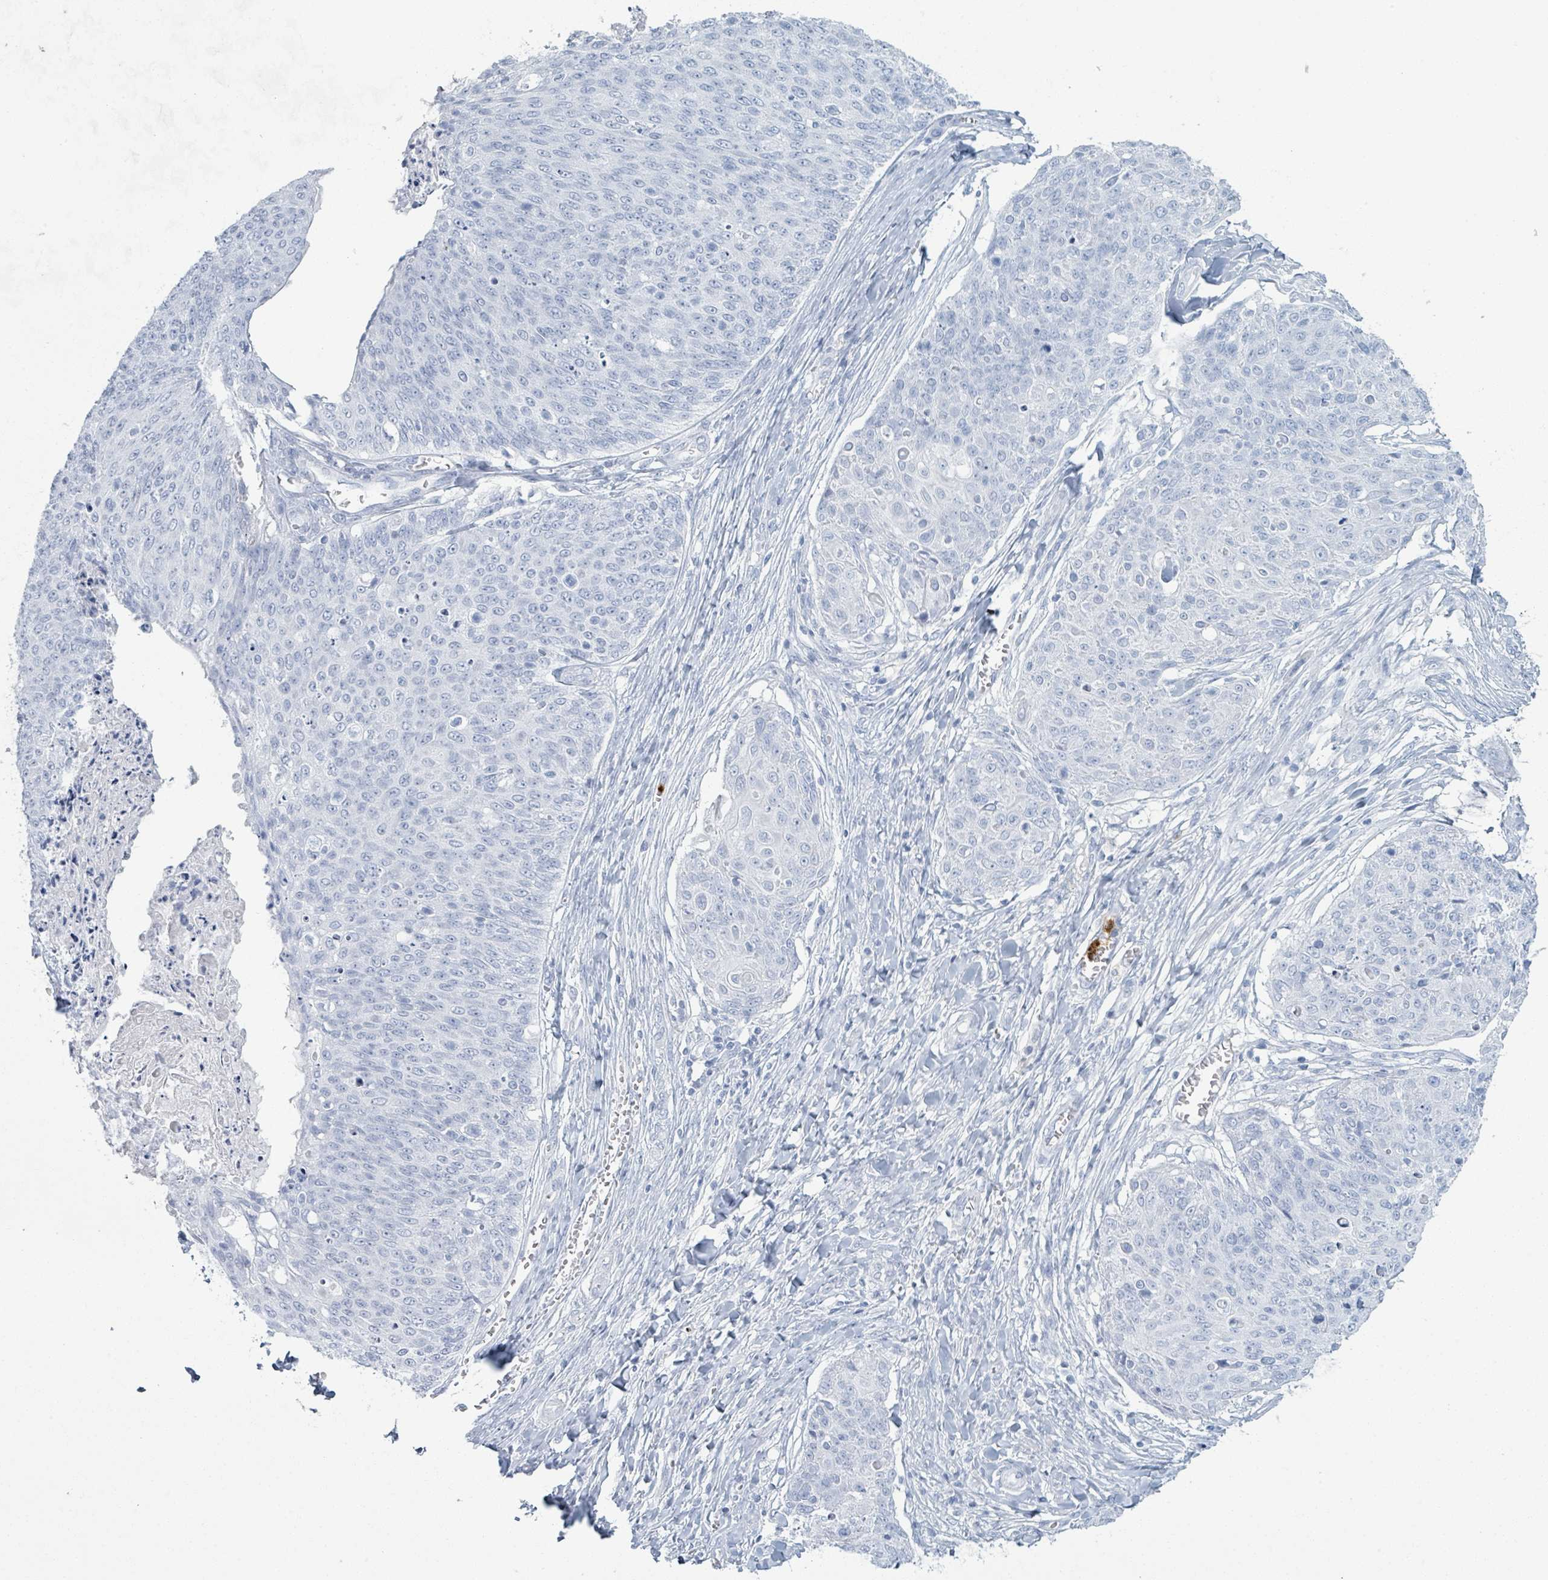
{"staining": {"intensity": "negative", "quantity": "none", "location": "none"}, "tissue": "skin cancer", "cell_type": "Tumor cells", "image_type": "cancer", "snomed": [{"axis": "morphology", "description": "Squamous cell carcinoma, NOS"}, {"axis": "topography", "description": "Skin"}, {"axis": "topography", "description": "Vulva"}], "caption": "This image is of skin squamous cell carcinoma stained with immunohistochemistry to label a protein in brown with the nuclei are counter-stained blue. There is no expression in tumor cells.", "gene": "DEFA4", "patient": {"sex": "female", "age": 85}}